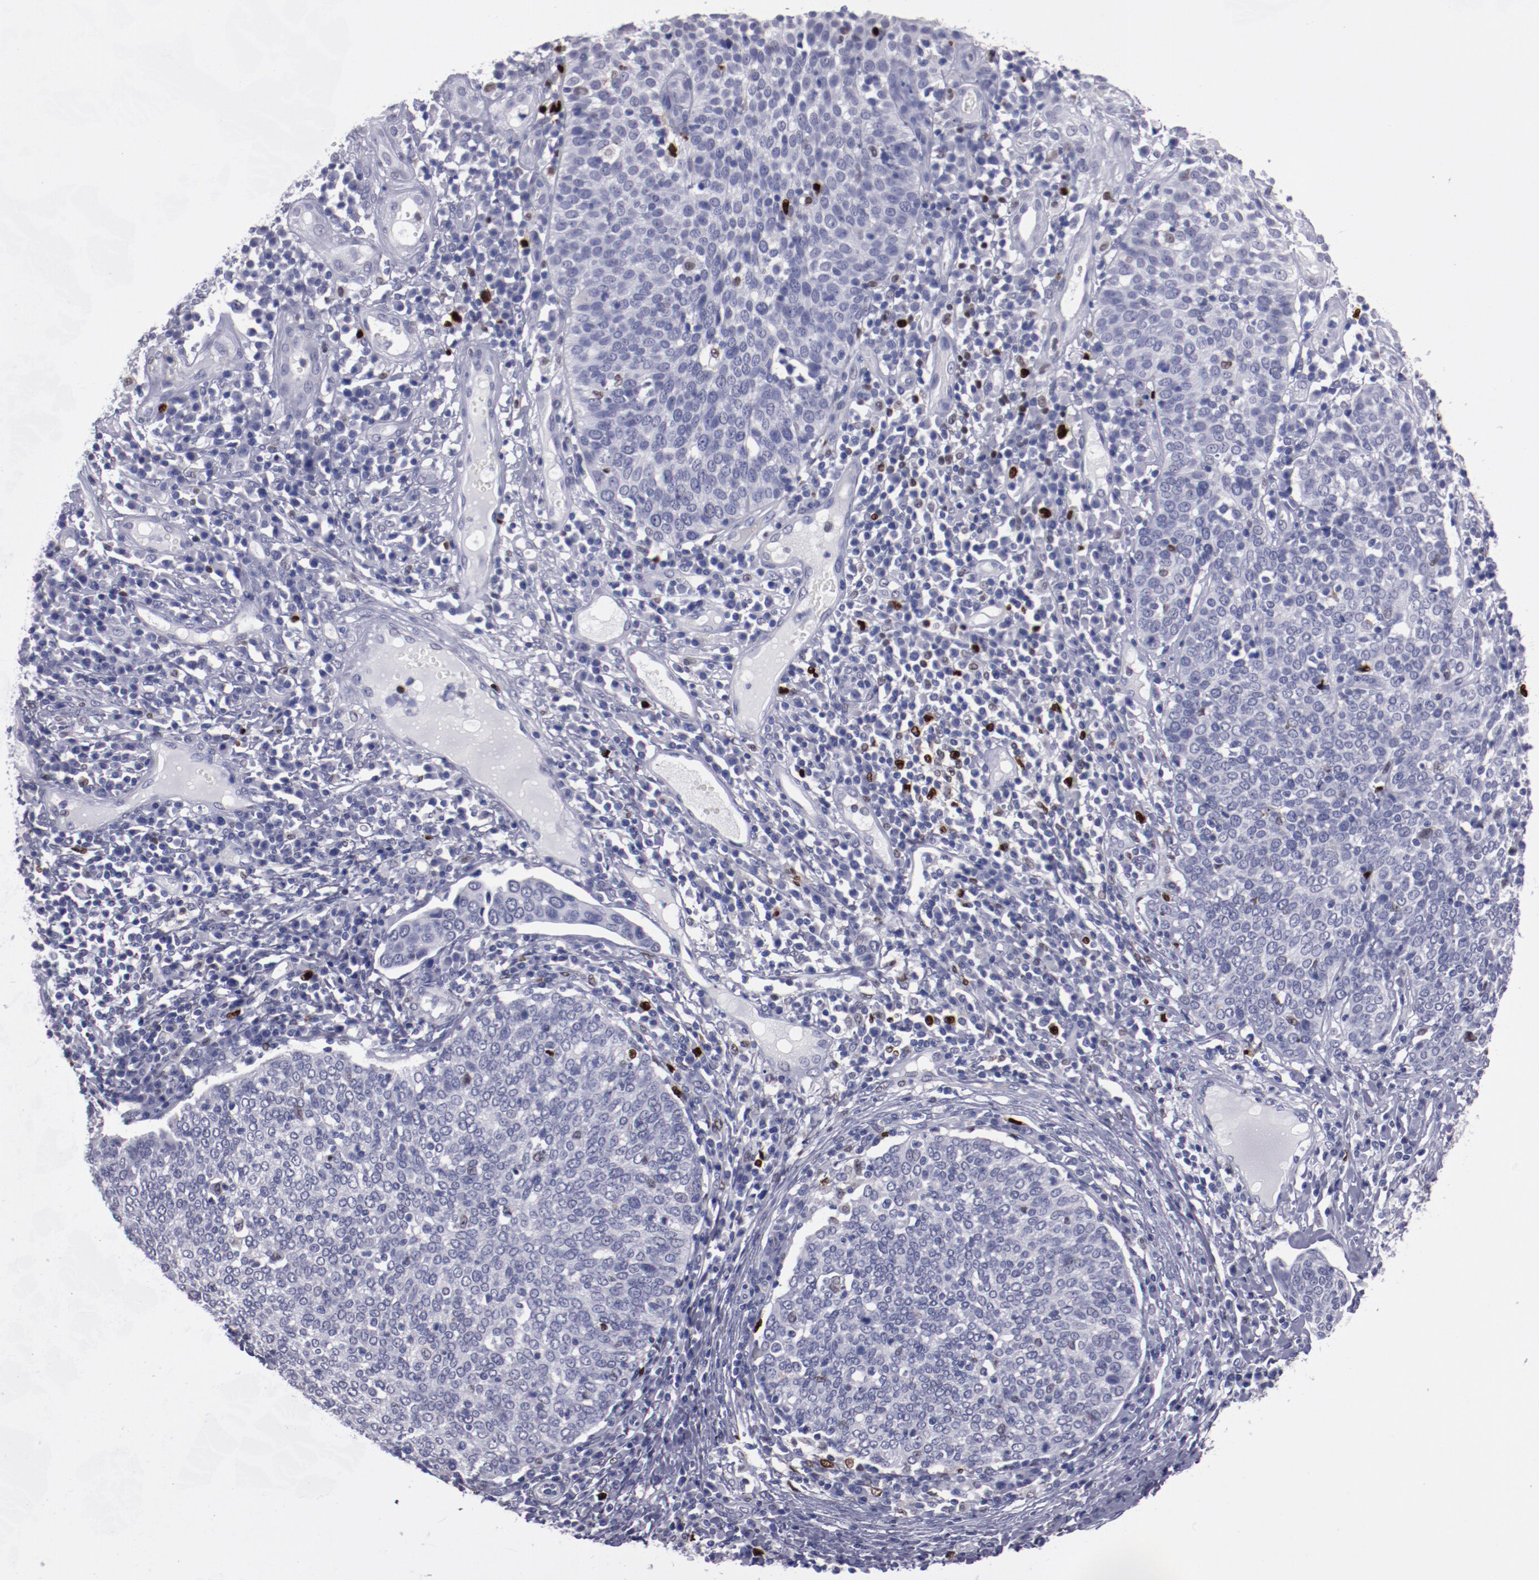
{"staining": {"intensity": "negative", "quantity": "none", "location": "none"}, "tissue": "cervical cancer", "cell_type": "Tumor cells", "image_type": "cancer", "snomed": [{"axis": "morphology", "description": "Squamous cell carcinoma, NOS"}, {"axis": "topography", "description": "Cervix"}], "caption": "A photomicrograph of cervical squamous cell carcinoma stained for a protein exhibits no brown staining in tumor cells. (Stains: DAB immunohistochemistry with hematoxylin counter stain, Microscopy: brightfield microscopy at high magnification).", "gene": "IRF8", "patient": {"sex": "female", "age": 40}}